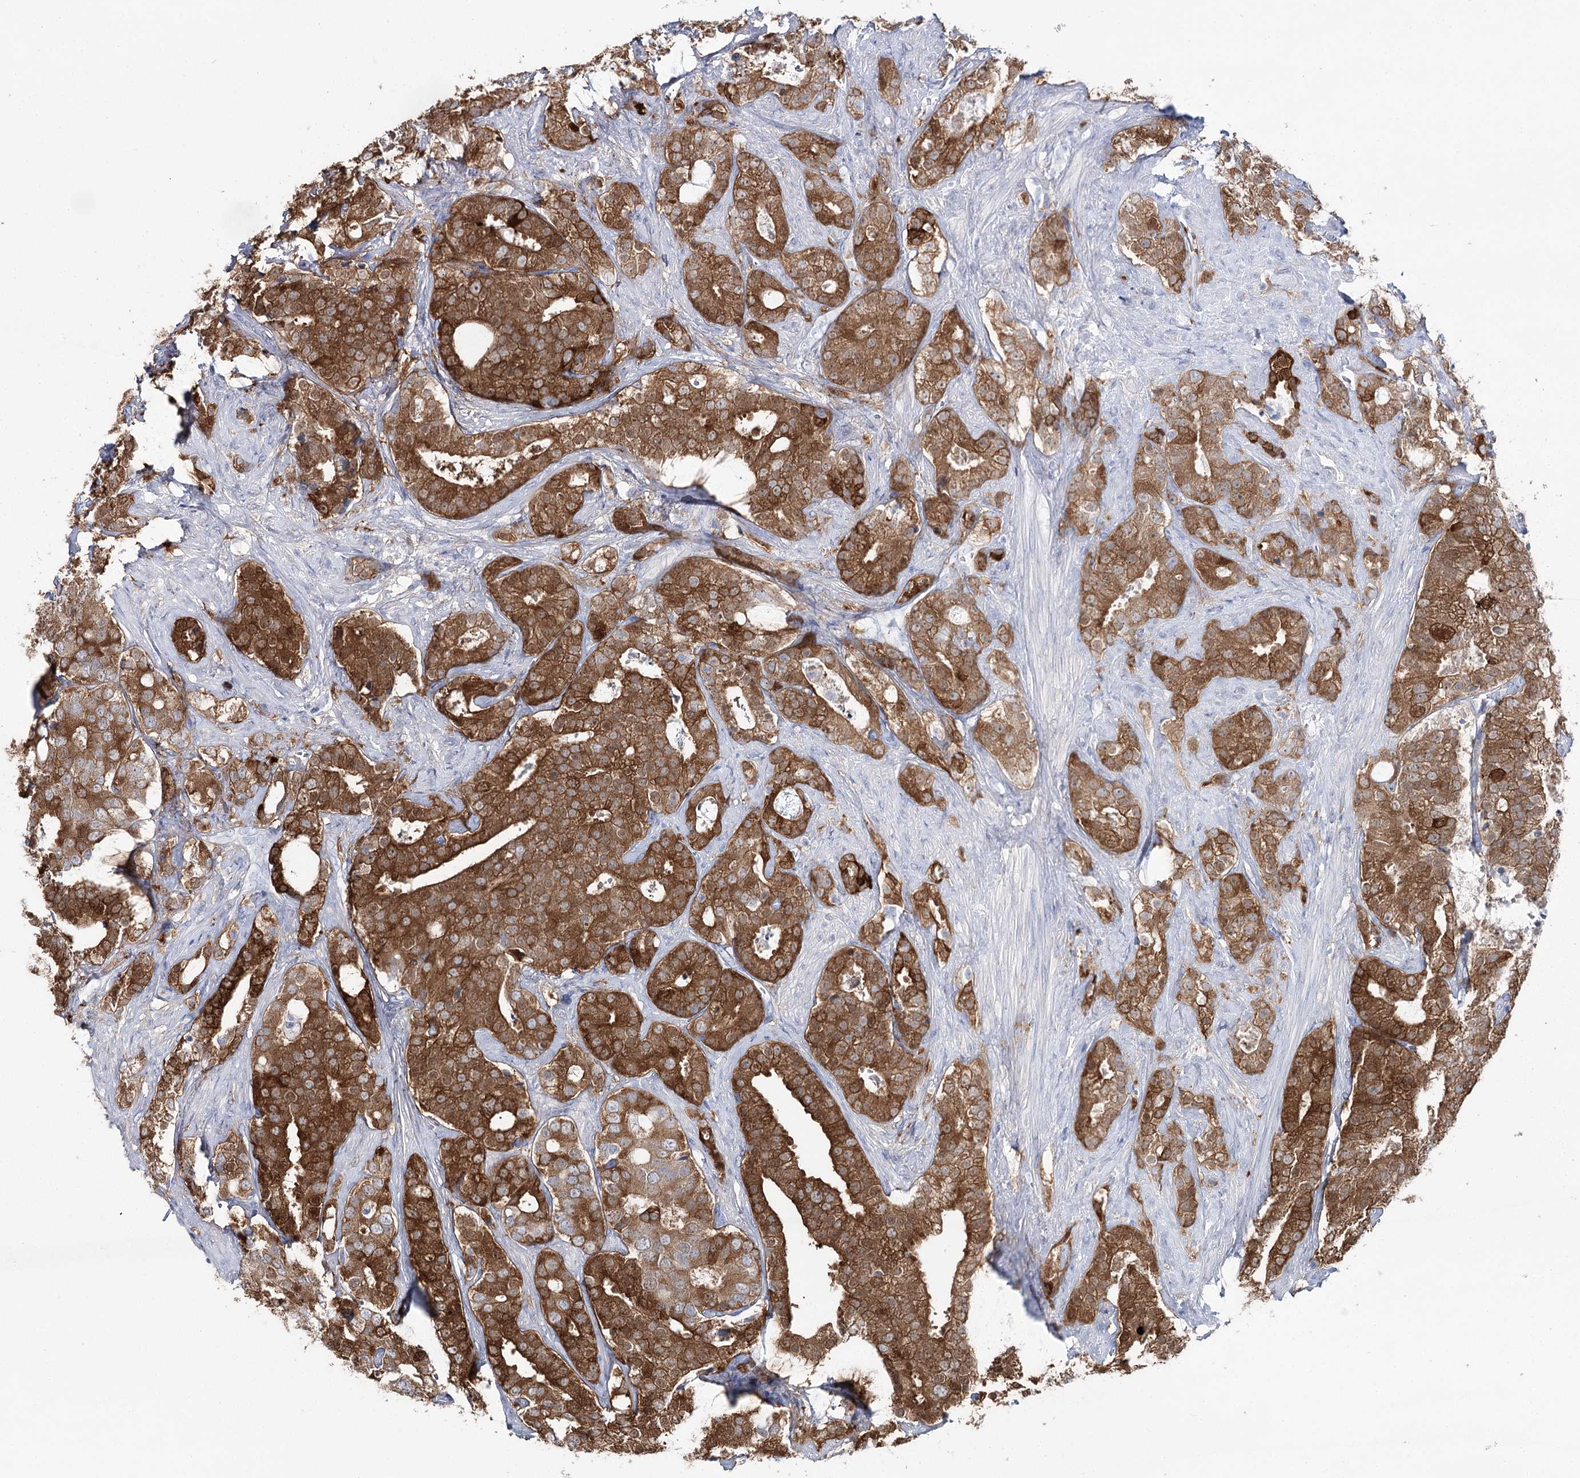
{"staining": {"intensity": "strong", "quantity": ">75%", "location": "cytoplasmic/membranous"}, "tissue": "prostate cancer", "cell_type": "Tumor cells", "image_type": "cancer", "snomed": [{"axis": "morphology", "description": "Adenocarcinoma, High grade"}, {"axis": "topography", "description": "Prostate and seminal vesicle, NOS"}], "caption": "Prostate cancer stained with IHC demonstrates strong cytoplasmic/membranous expression in about >75% of tumor cells. The staining is performed using DAB brown chromogen to label protein expression. The nuclei are counter-stained blue using hematoxylin.", "gene": "UGDH", "patient": {"sex": "male", "age": 67}}